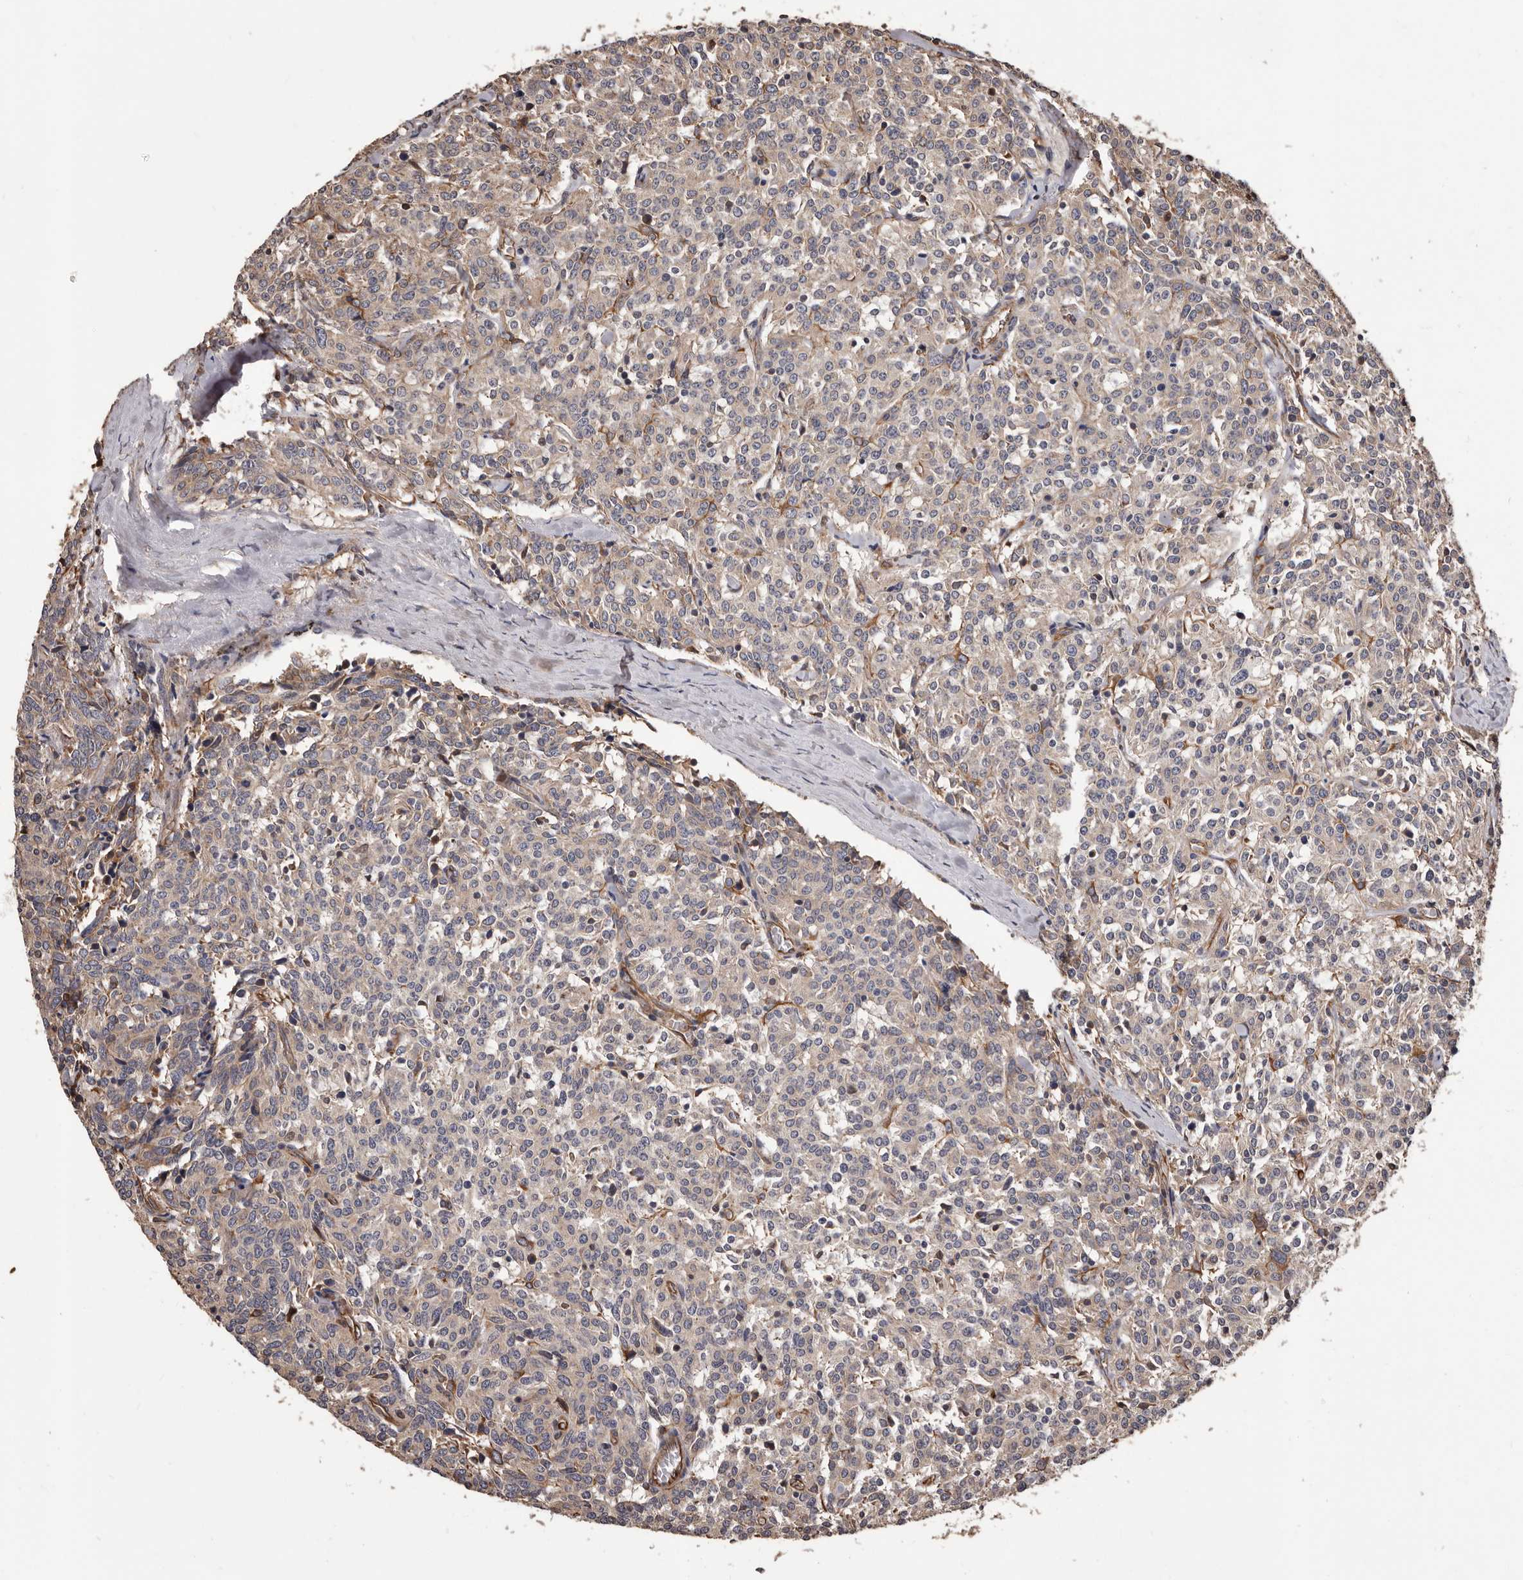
{"staining": {"intensity": "moderate", "quantity": ">75%", "location": "cytoplasmic/membranous"}, "tissue": "carcinoid", "cell_type": "Tumor cells", "image_type": "cancer", "snomed": [{"axis": "morphology", "description": "Carcinoid, malignant, NOS"}, {"axis": "topography", "description": "Lung"}], "caption": "The image displays a brown stain indicating the presence of a protein in the cytoplasmic/membranous of tumor cells in carcinoid (malignant). The staining was performed using DAB to visualize the protein expression in brown, while the nuclei were stained in blue with hematoxylin (Magnification: 20x).", "gene": "CEP104", "patient": {"sex": "female", "age": 46}}